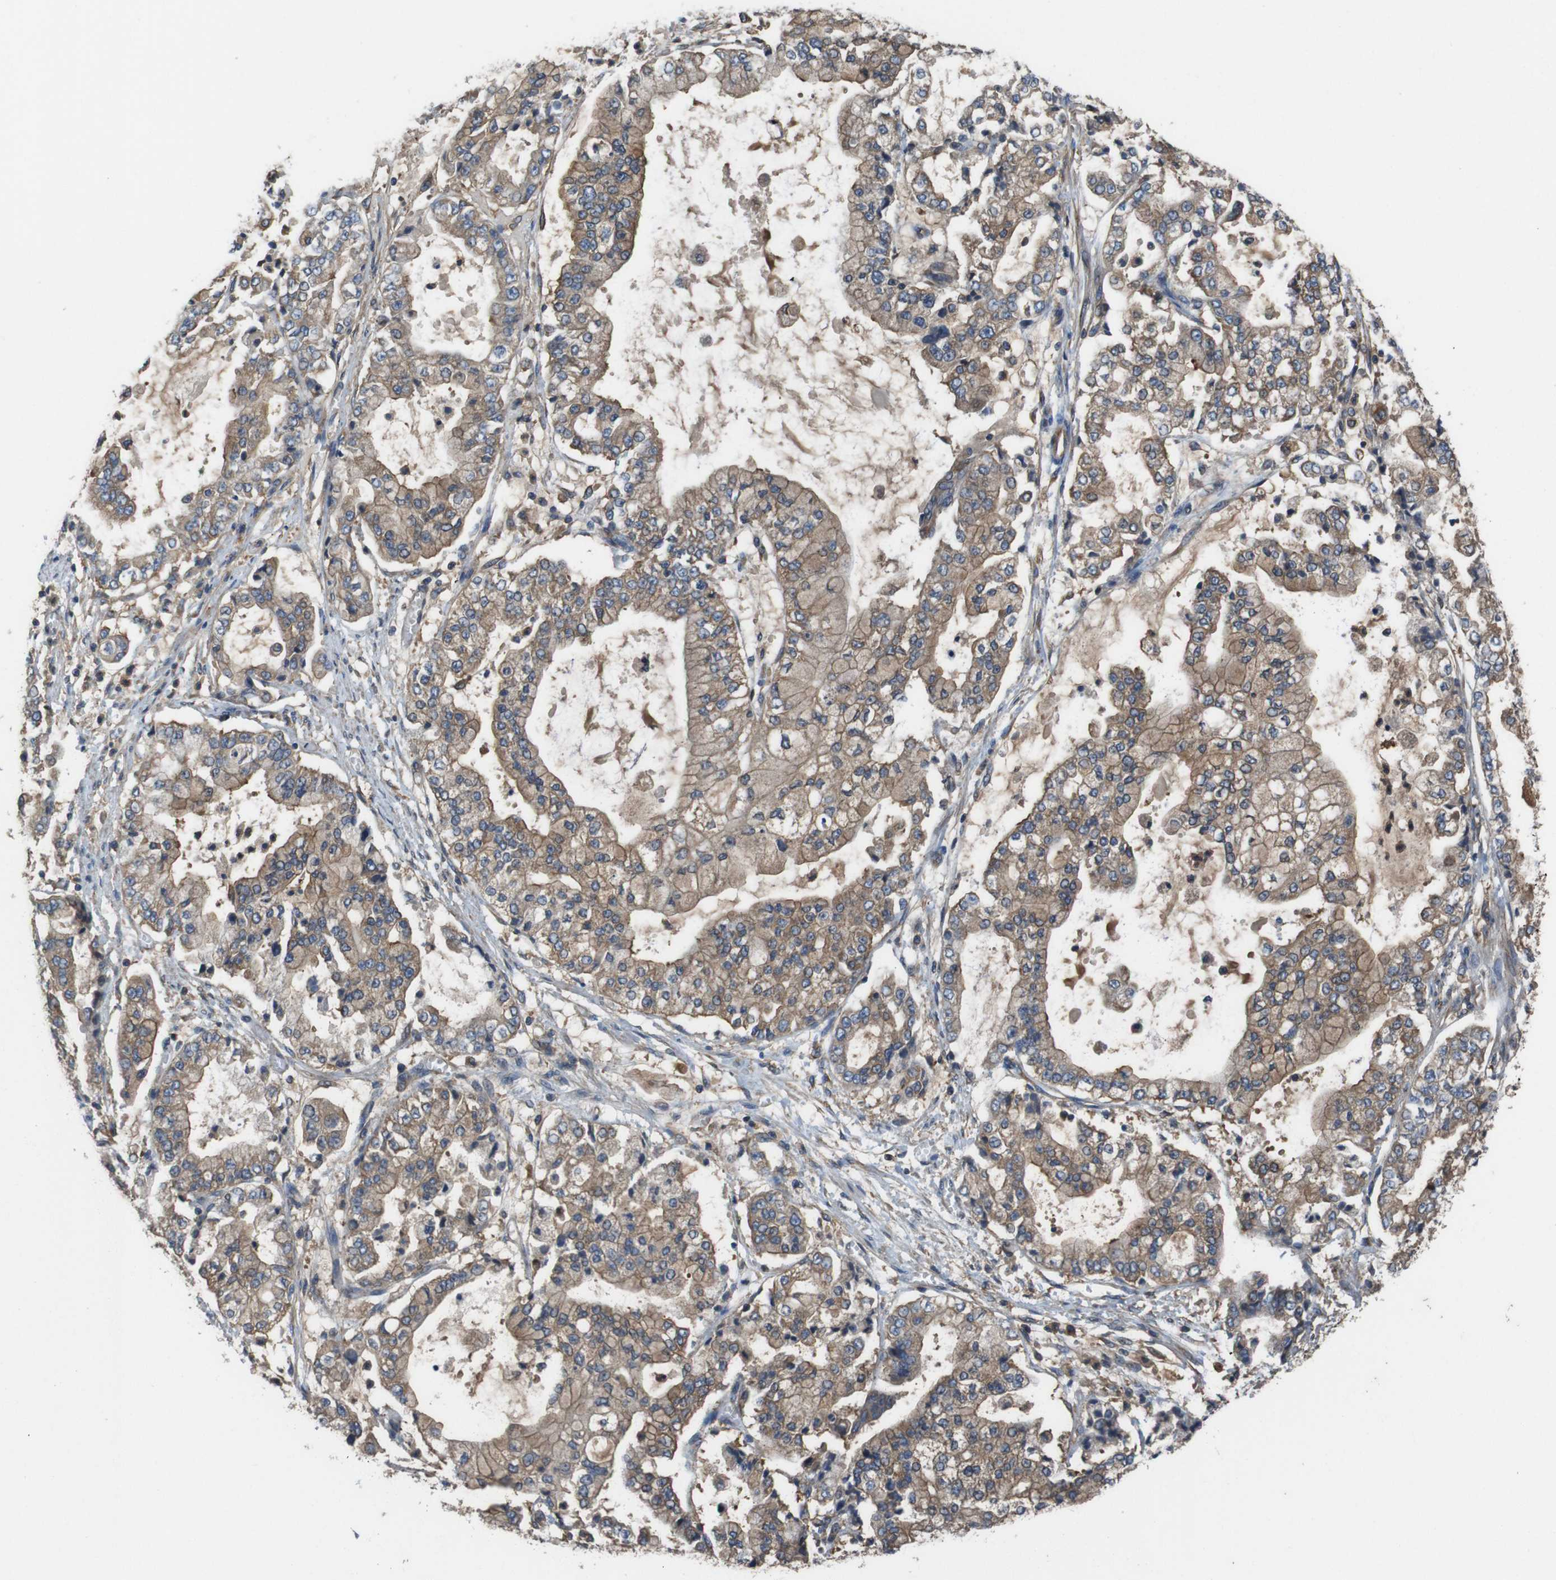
{"staining": {"intensity": "moderate", "quantity": ">75%", "location": "cytoplasmic/membranous"}, "tissue": "stomach cancer", "cell_type": "Tumor cells", "image_type": "cancer", "snomed": [{"axis": "morphology", "description": "Adenocarcinoma, NOS"}, {"axis": "topography", "description": "Stomach"}], "caption": "Stomach cancer was stained to show a protein in brown. There is medium levels of moderate cytoplasmic/membranous expression in approximately >75% of tumor cells.", "gene": "DCTN1", "patient": {"sex": "male", "age": 76}}